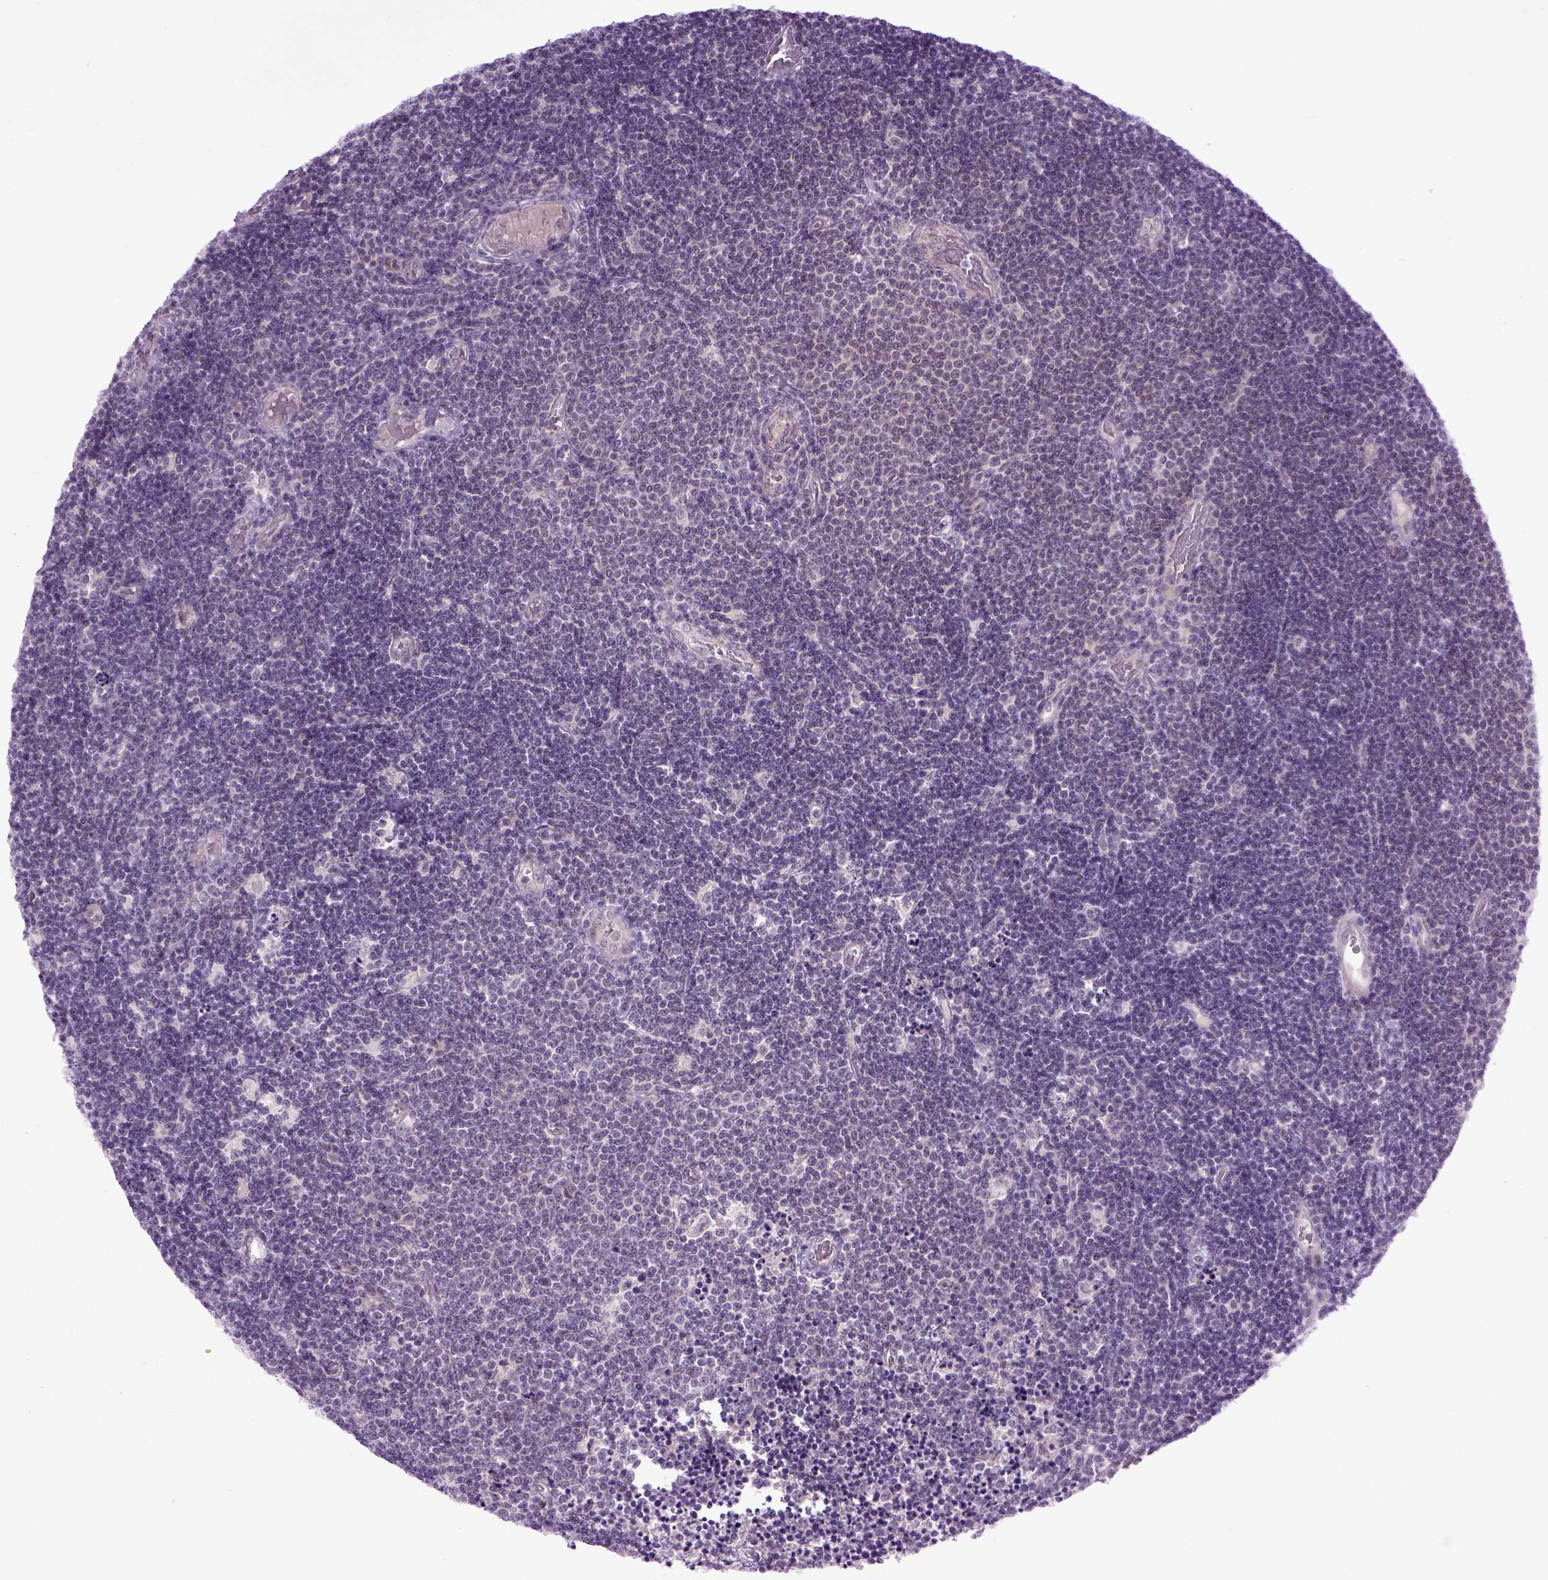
{"staining": {"intensity": "negative", "quantity": "none", "location": "none"}, "tissue": "lymphoma", "cell_type": "Tumor cells", "image_type": "cancer", "snomed": [{"axis": "morphology", "description": "Malignant lymphoma, non-Hodgkin's type, Low grade"}, {"axis": "topography", "description": "Brain"}], "caption": "There is no significant expression in tumor cells of low-grade malignant lymphoma, non-Hodgkin's type. (Brightfield microscopy of DAB (3,3'-diaminobenzidine) IHC at high magnification).", "gene": "EMILIN3", "patient": {"sex": "female", "age": 66}}